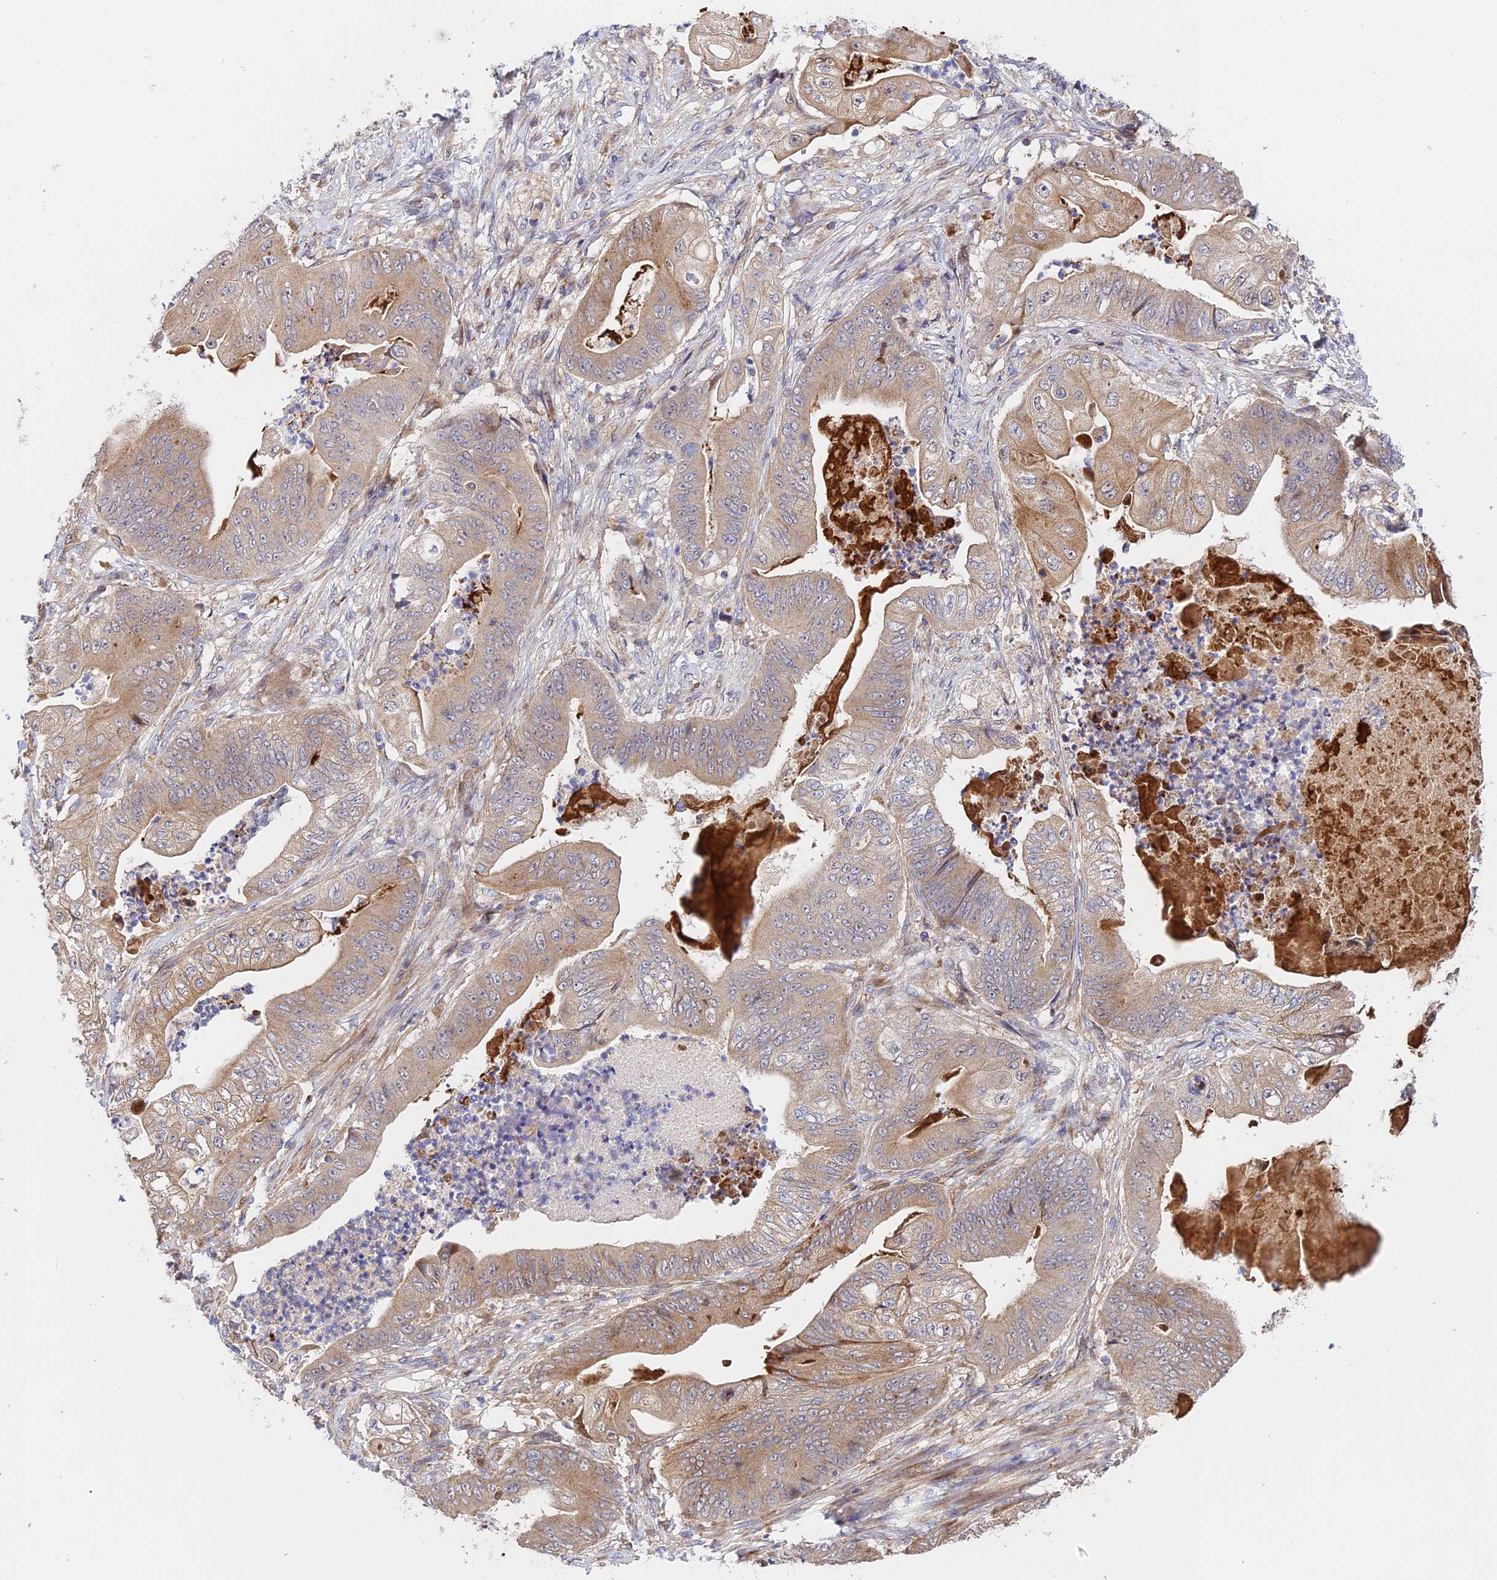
{"staining": {"intensity": "weak", "quantity": "25%-75%", "location": "cytoplasmic/membranous"}, "tissue": "stomach cancer", "cell_type": "Tumor cells", "image_type": "cancer", "snomed": [{"axis": "morphology", "description": "Adenocarcinoma, NOS"}, {"axis": "topography", "description": "Stomach"}], "caption": "Approximately 25%-75% of tumor cells in stomach cancer (adenocarcinoma) display weak cytoplasmic/membranous protein expression as visualized by brown immunohistochemical staining.", "gene": "FUOM", "patient": {"sex": "male", "age": 62}}